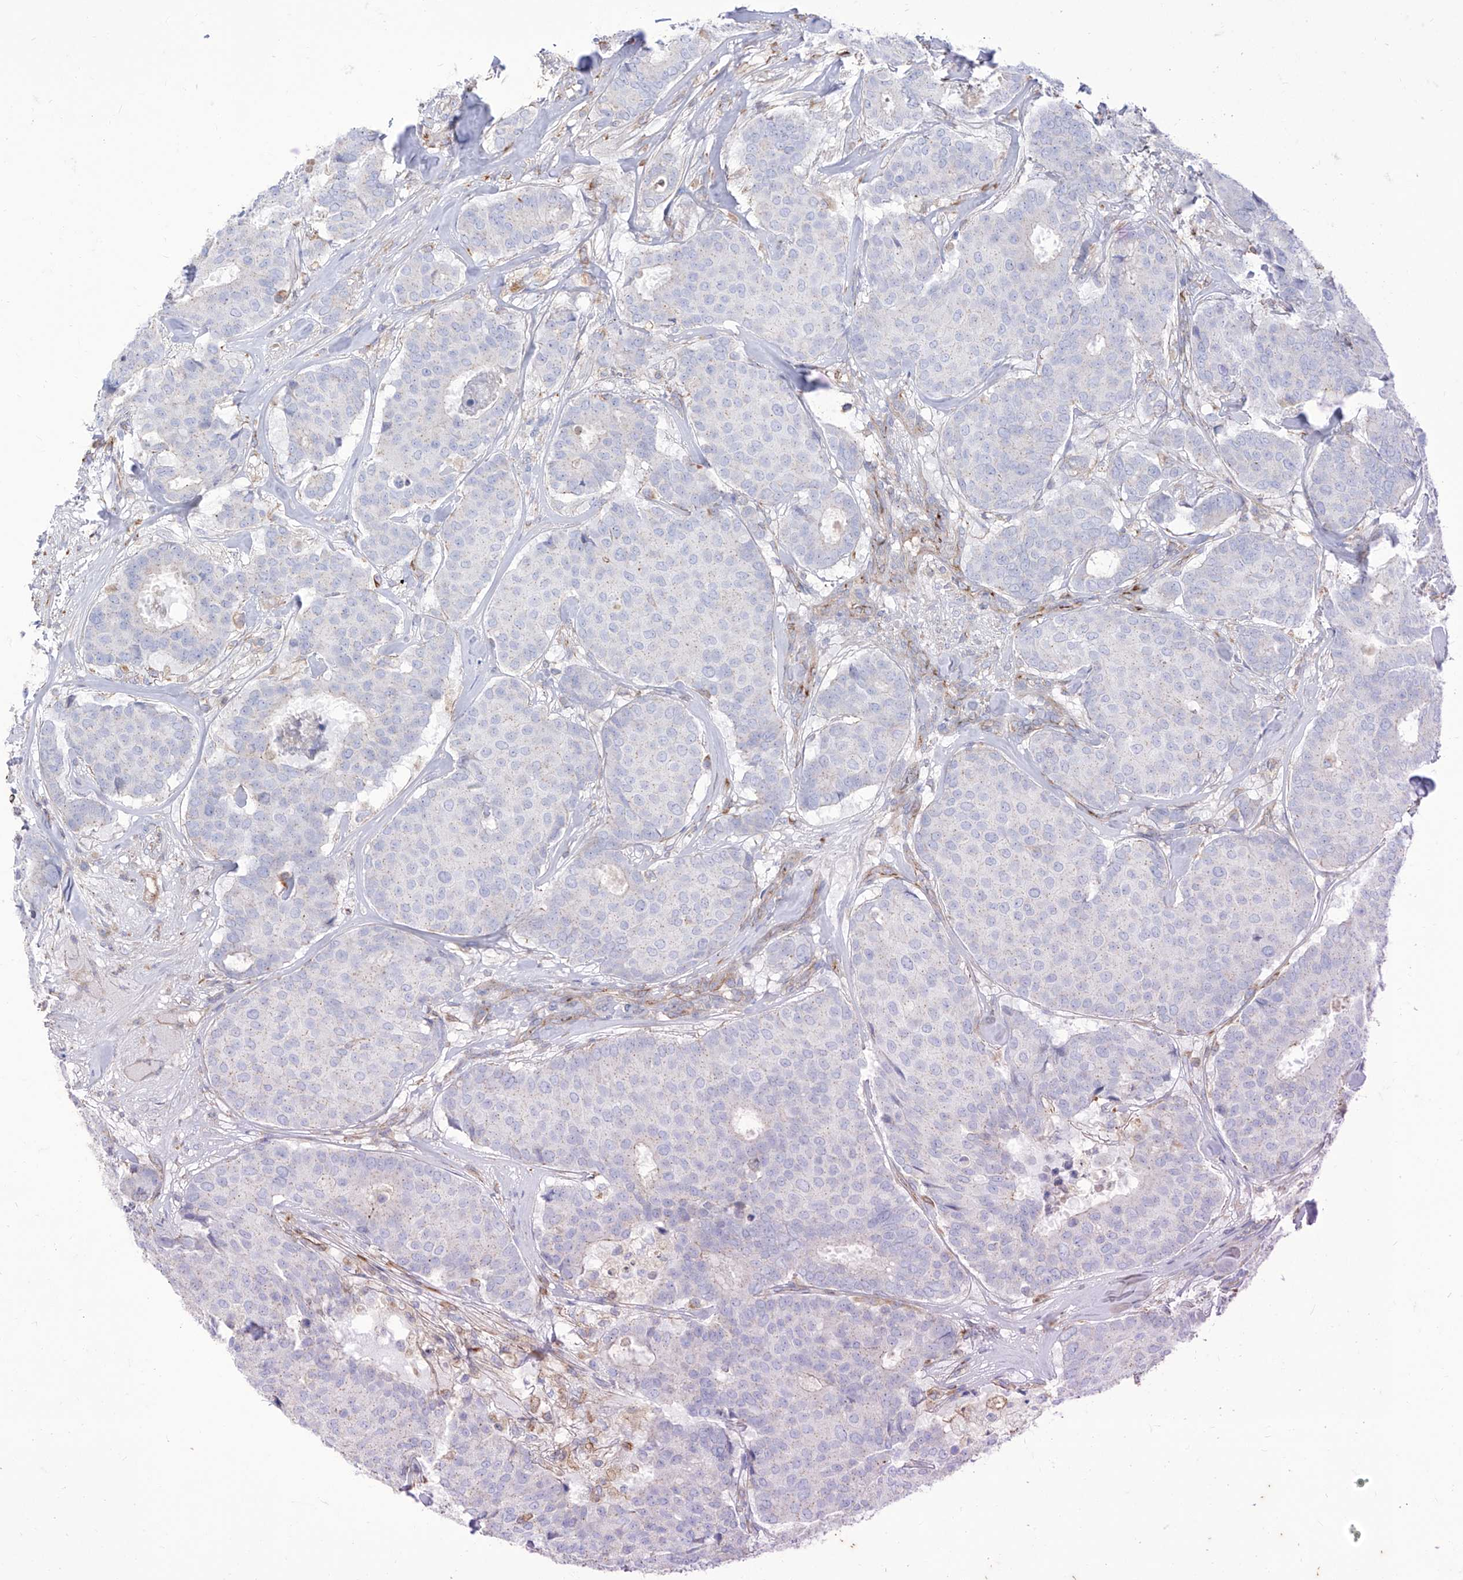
{"staining": {"intensity": "negative", "quantity": "none", "location": "none"}, "tissue": "breast cancer", "cell_type": "Tumor cells", "image_type": "cancer", "snomed": [{"axis": "morphology", "description": "Duct carcinoma"}, {"axis": "topography", "description": "Breast"}], "caption": "Immunohistochemistry of breast cancer (infiltrating ductal carcinoma) demonstrates no staining in tumor cells.", "gene": "C1orf74", "patient": {"sex": "female", "age": 75}}